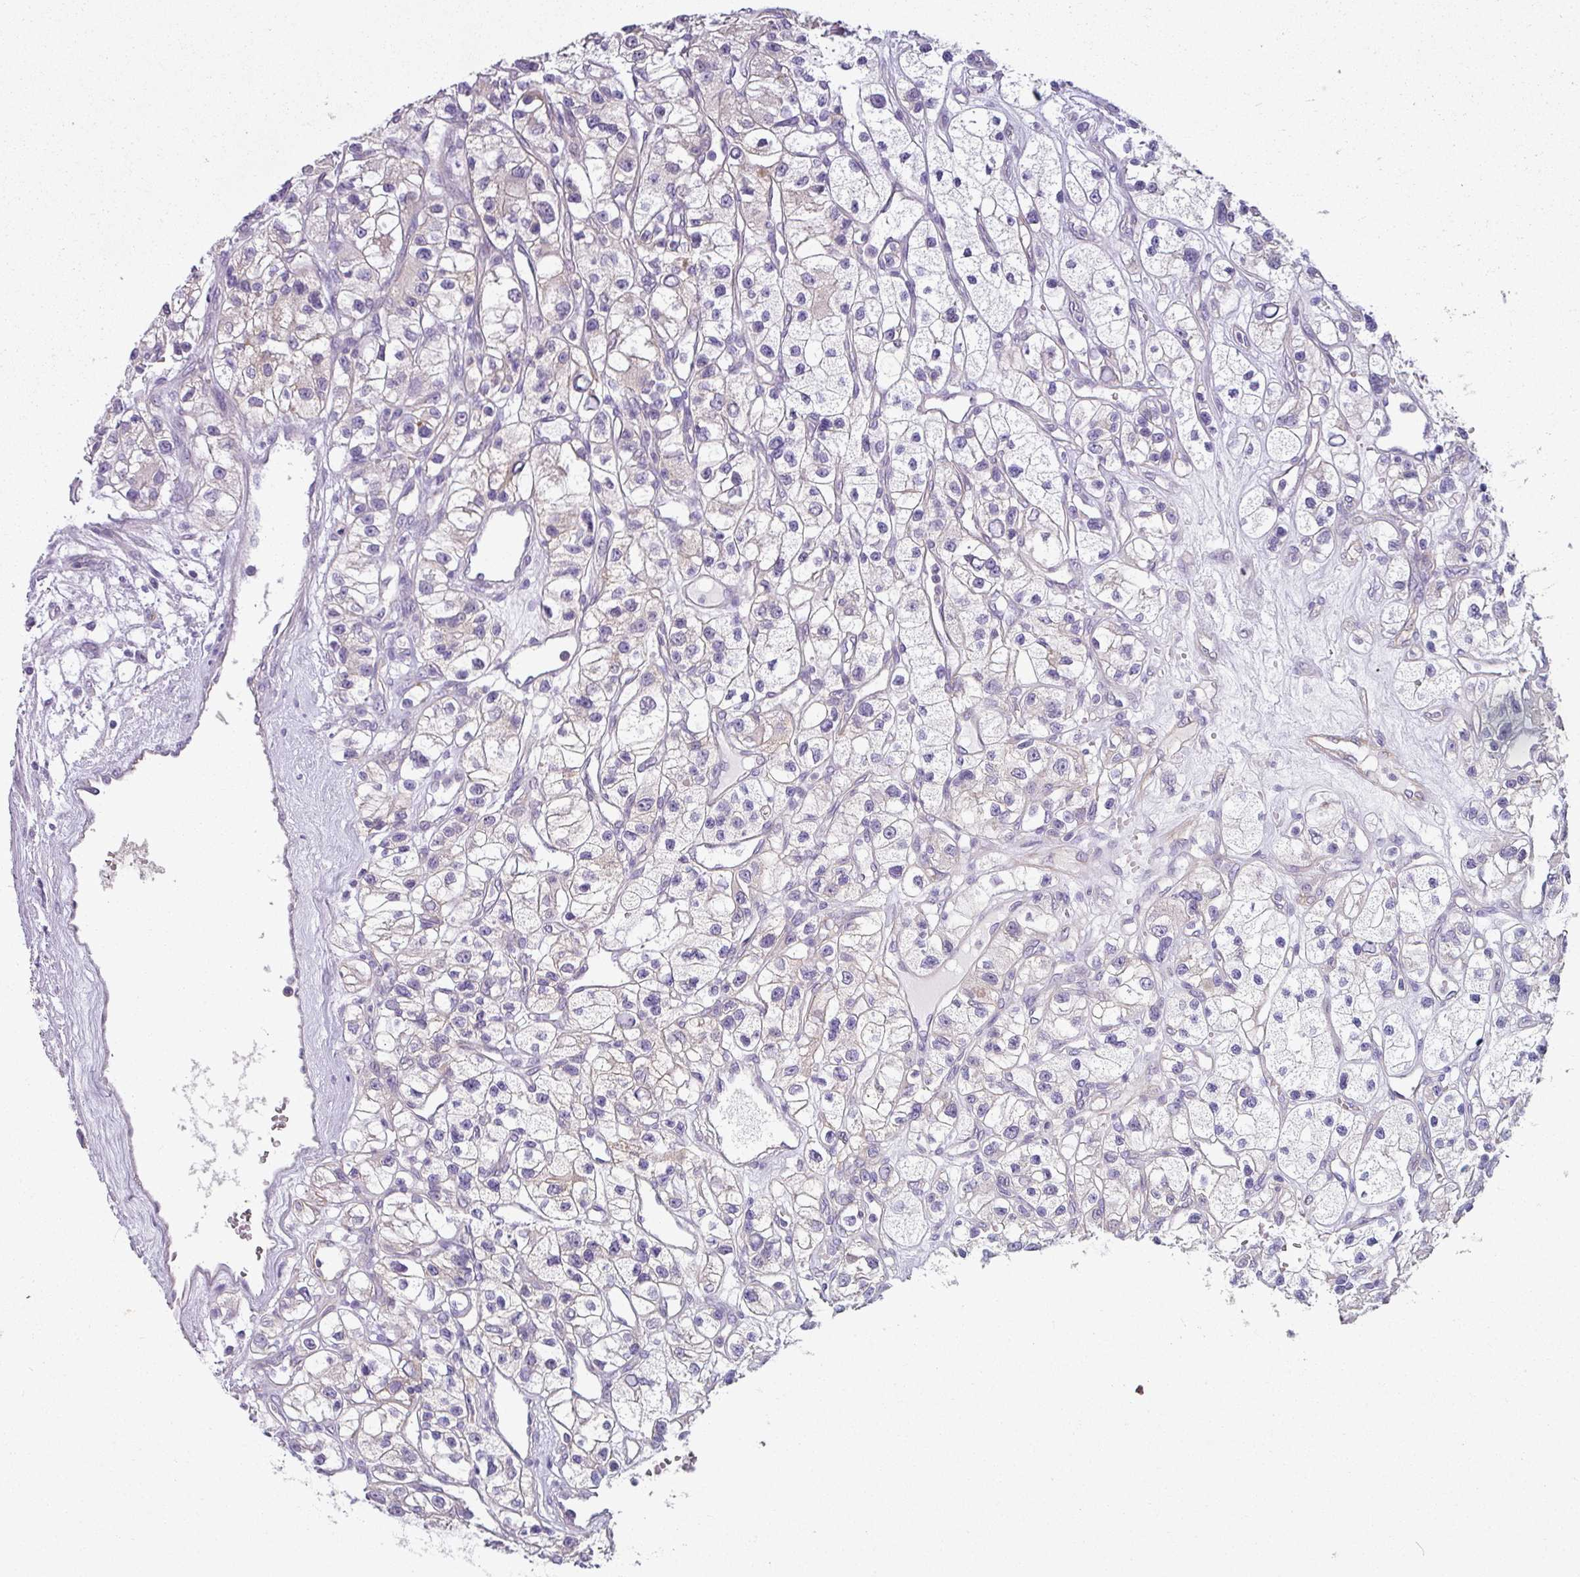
{"staining": {"intensity": "negative", "quantity": "none", "location": "none"}, "tissue": "renal cancer", "cell_type": "Tumor cells", "image_type": "cancer", "snomed": [{"axis": "morphology", "description": "Adenocarcinoma, NOS"}, {"axis": "topography", "description": "Kidney"}], "caption": "Tumor cells are negative for brown protein staining in renal cancer (adenocarcinoma).", "gene": "TMEM178B", "patient": {"sex": "female", "age": 57}}